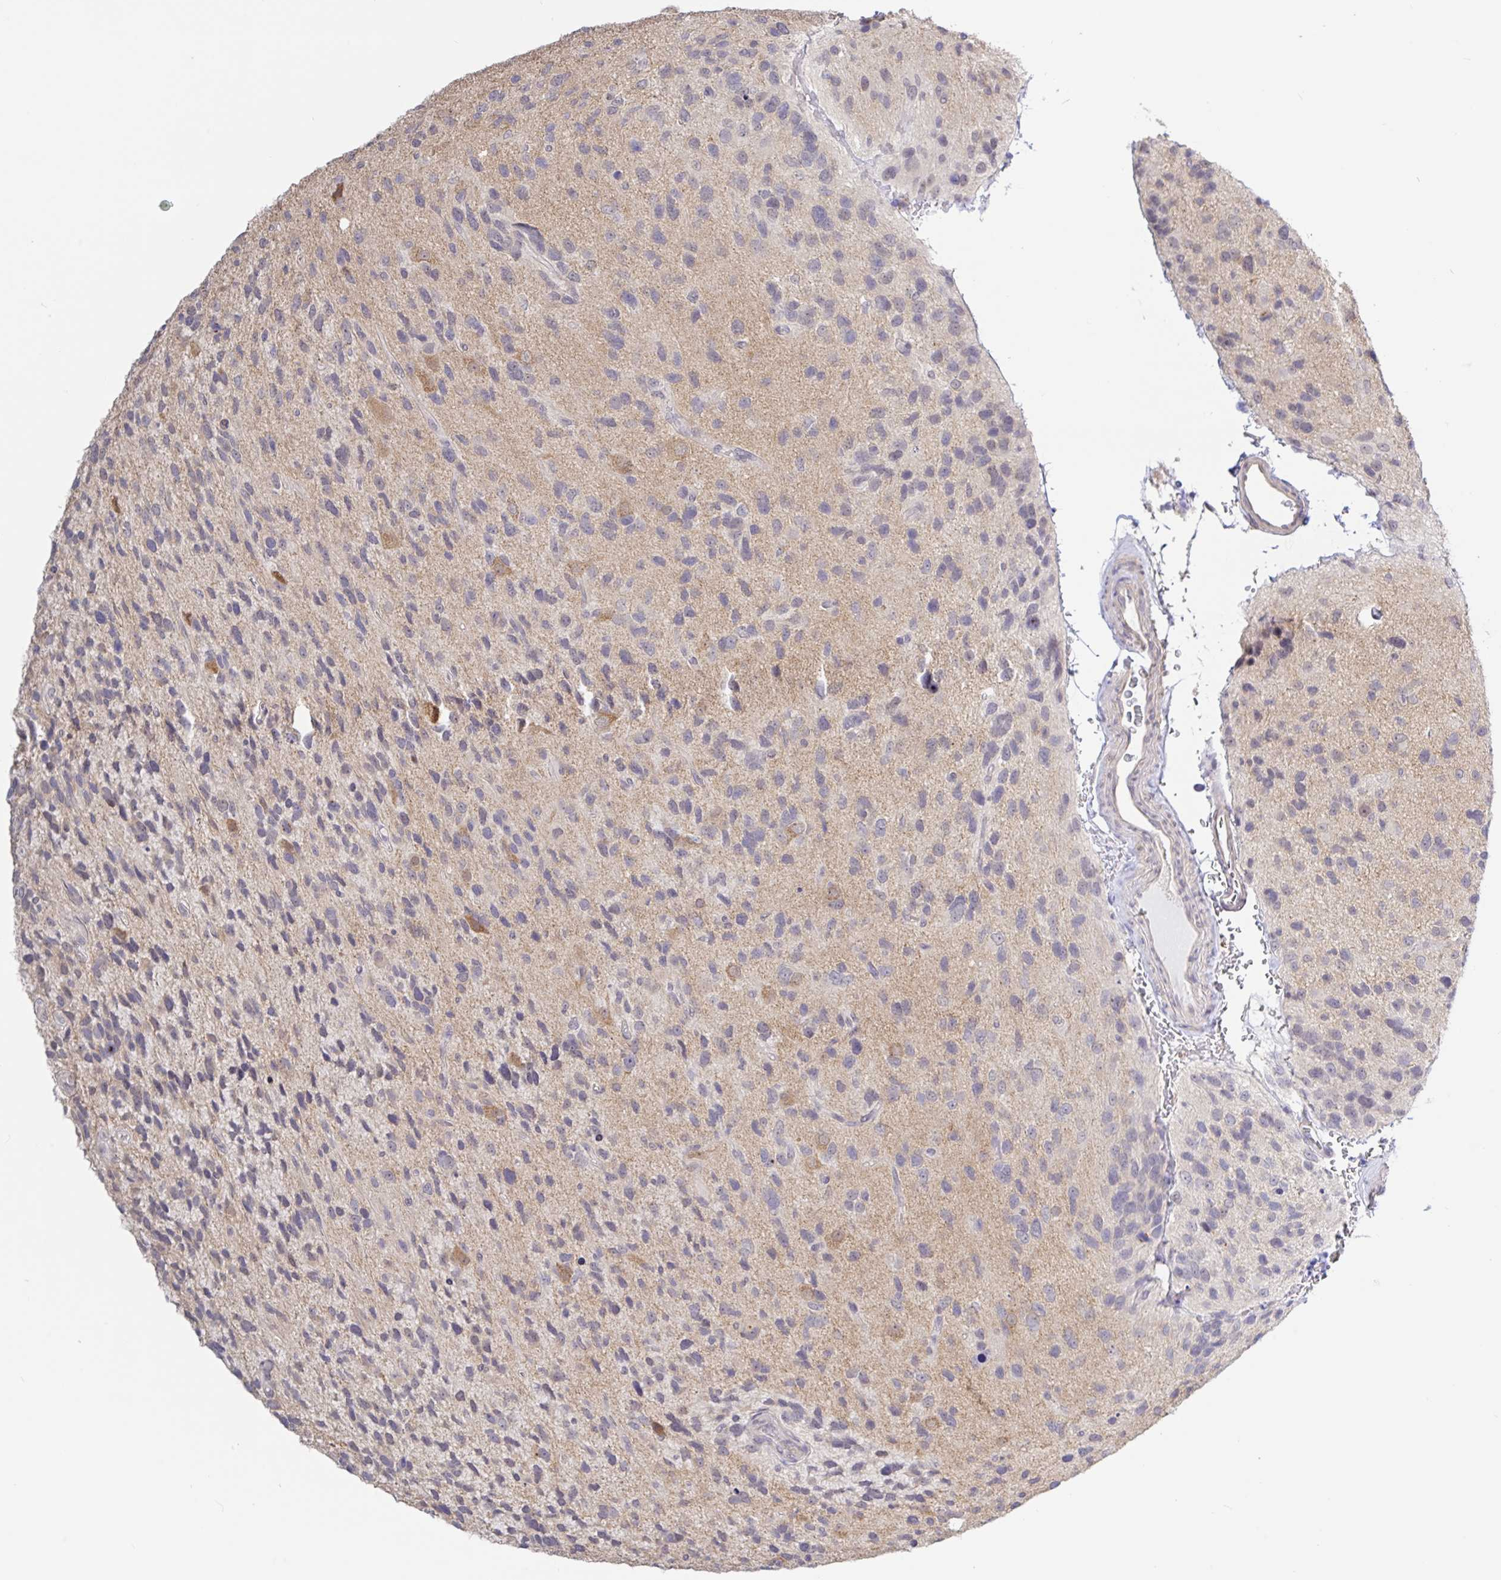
{"staining": {"intensity": "negative", "quantity": "none", "location": "none"}, "tissue": "glioma", "cell_type": "Tumor cells", "image_type": "cancer", "snomed": [{"axis": "morphology", "description": "Glioma, malignant, High grade"}, {"axis": "topography", "description": "Brain"}], "caption": "Protein analysis of glioma demonstrates no significant staining in tumor cells. Brightfield microscopy of IHC stained with DAB (3,3'-diaminobenzidine) (brown) and hematoxylin (blue), captured at high magnification.", "gene": "HYPK", "patient": {"sex": "female", "age": 58}}